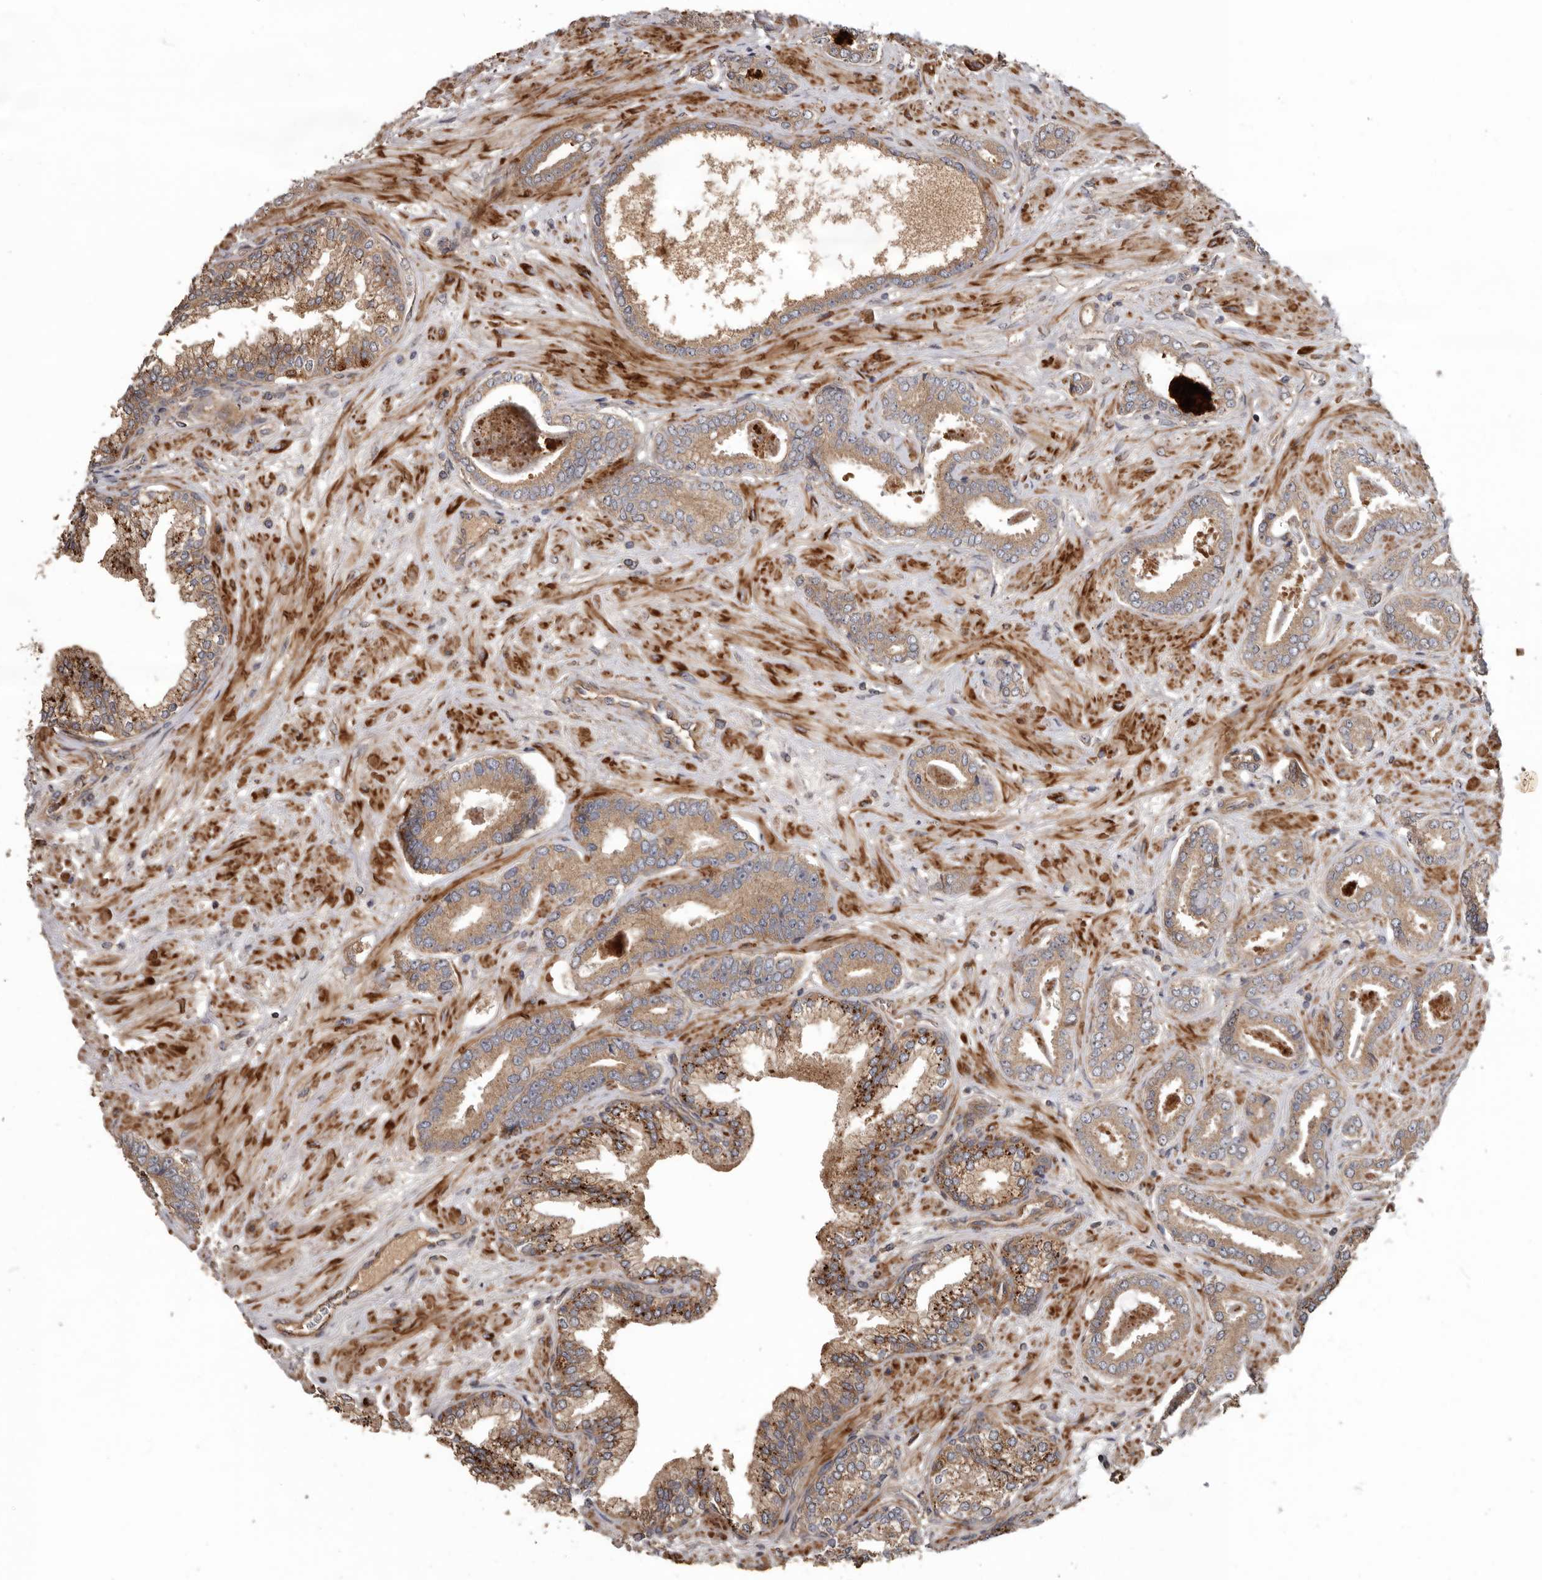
{"staining": {"intensity": "moderate", "quantity": ">75%", "location": "cytoplasmic/membranous"}, "tissue": "prostate cancer", "cell_type": "Tumor cells", "image_type": "cancer", "snomed": [{"axis": "morphology", "description": "Adenocarcinoma, Low grade"}, {"axis": "topography", "description": "Prostate"}], "caption": "Tumor cells show medium levels of moderate cytoplasmic/membranous expression in approximately >75% of cells in human prostate cancer (adenocarcinoma (low-grade)).", "gene": "ARHGEF5", "patient": {"sex": "male", "age": 71}}